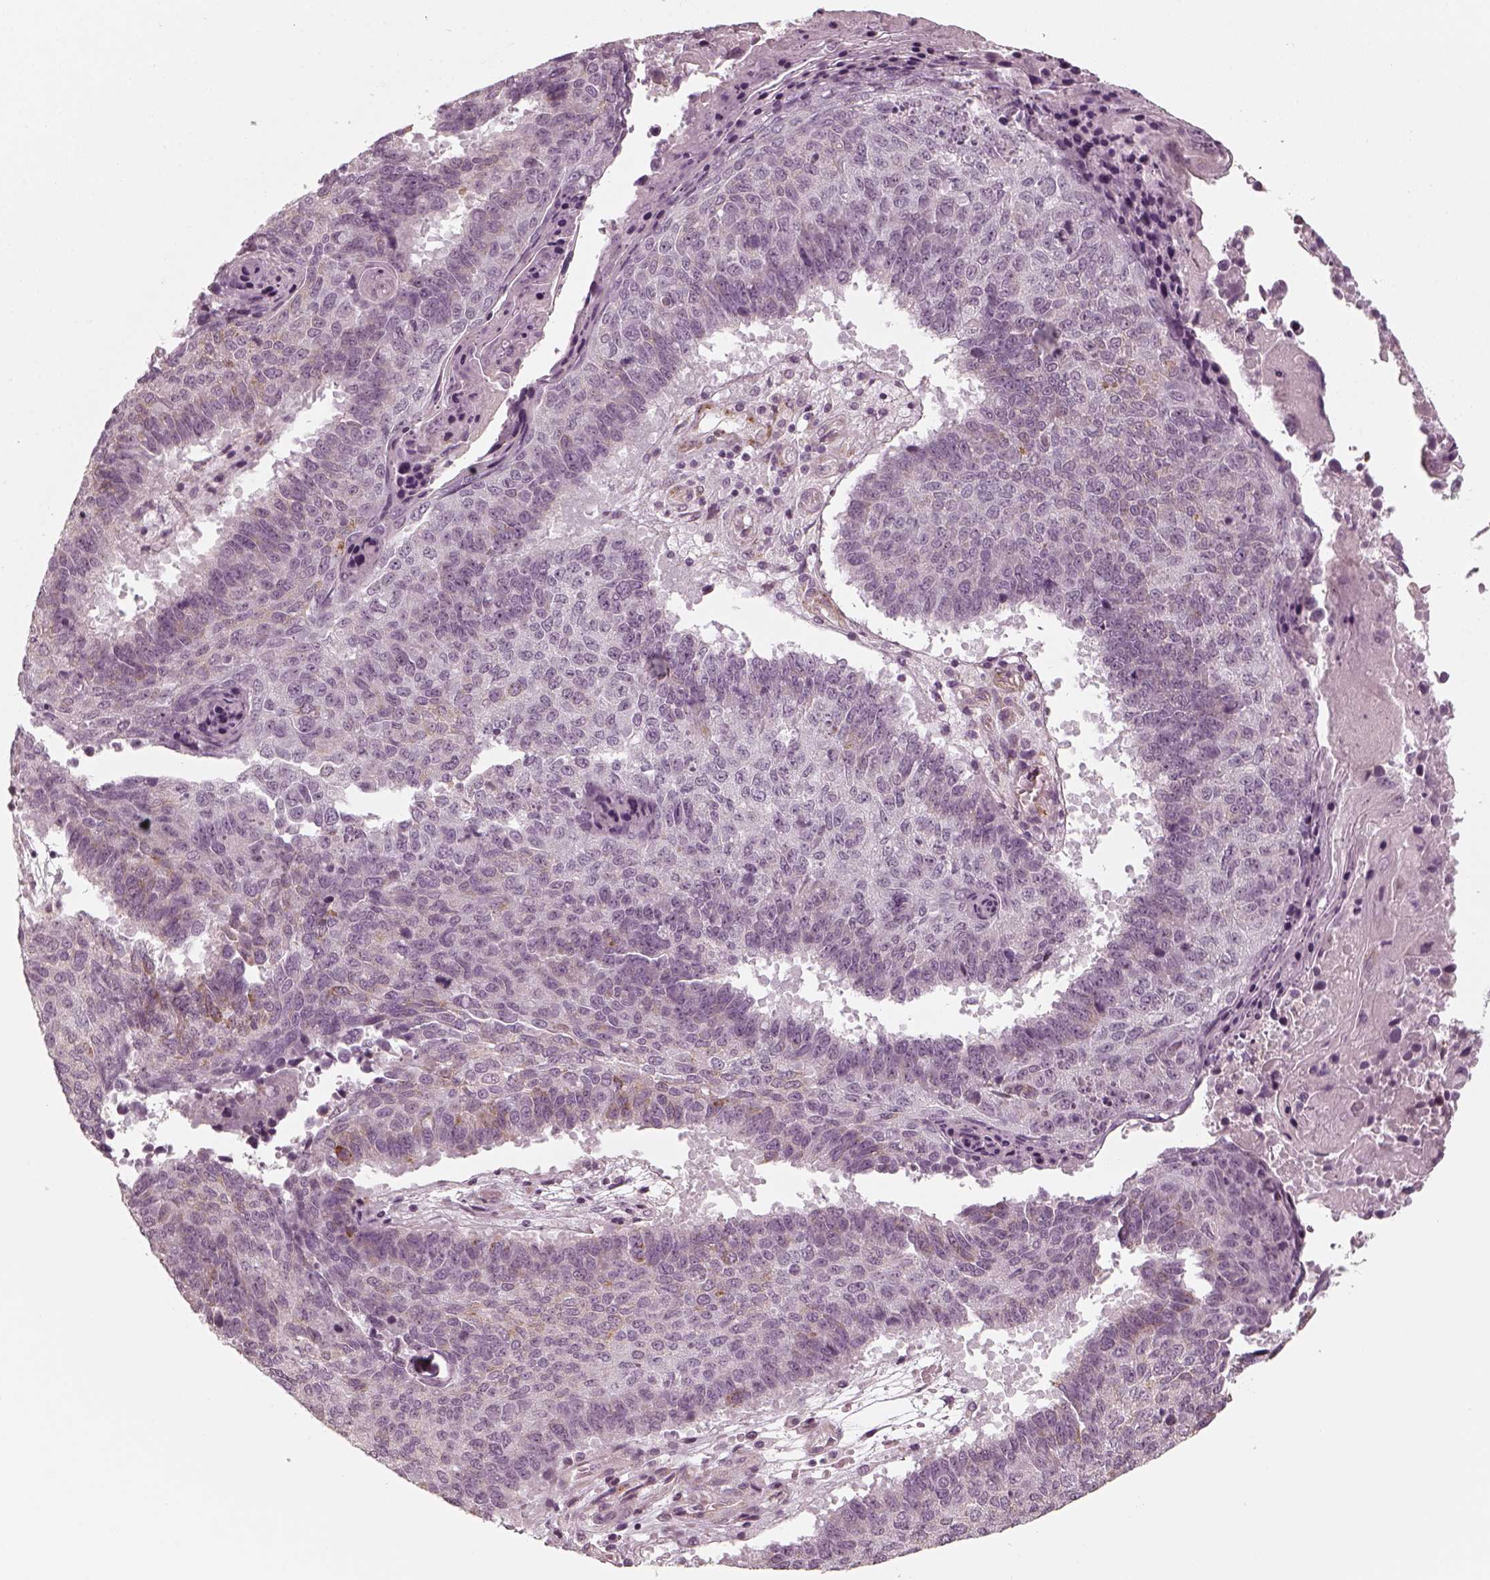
{"staining": {"intensity": "negative", "quantity": "none", "location": "none"}, "tissue": "lung cancer", "cell_type": "Tumor cells", "image_type": "cancer", "snomed": [{"axis": "morphology", "description": "Squamous cell carcinoma, NOS"}, {"axis": "topography", "description": "Lung"}], "caption": "Tumor cells are negative for brown protein staining in squamous cell carcinoma (lung). The staining was performed using DAB to visualize the protein expression in brown, while the nuclei were stained in blue with hematoxylin (Magnification: 20x).", "gene": "LAMB2", "patient": {"sex": "male", "age": 73}}